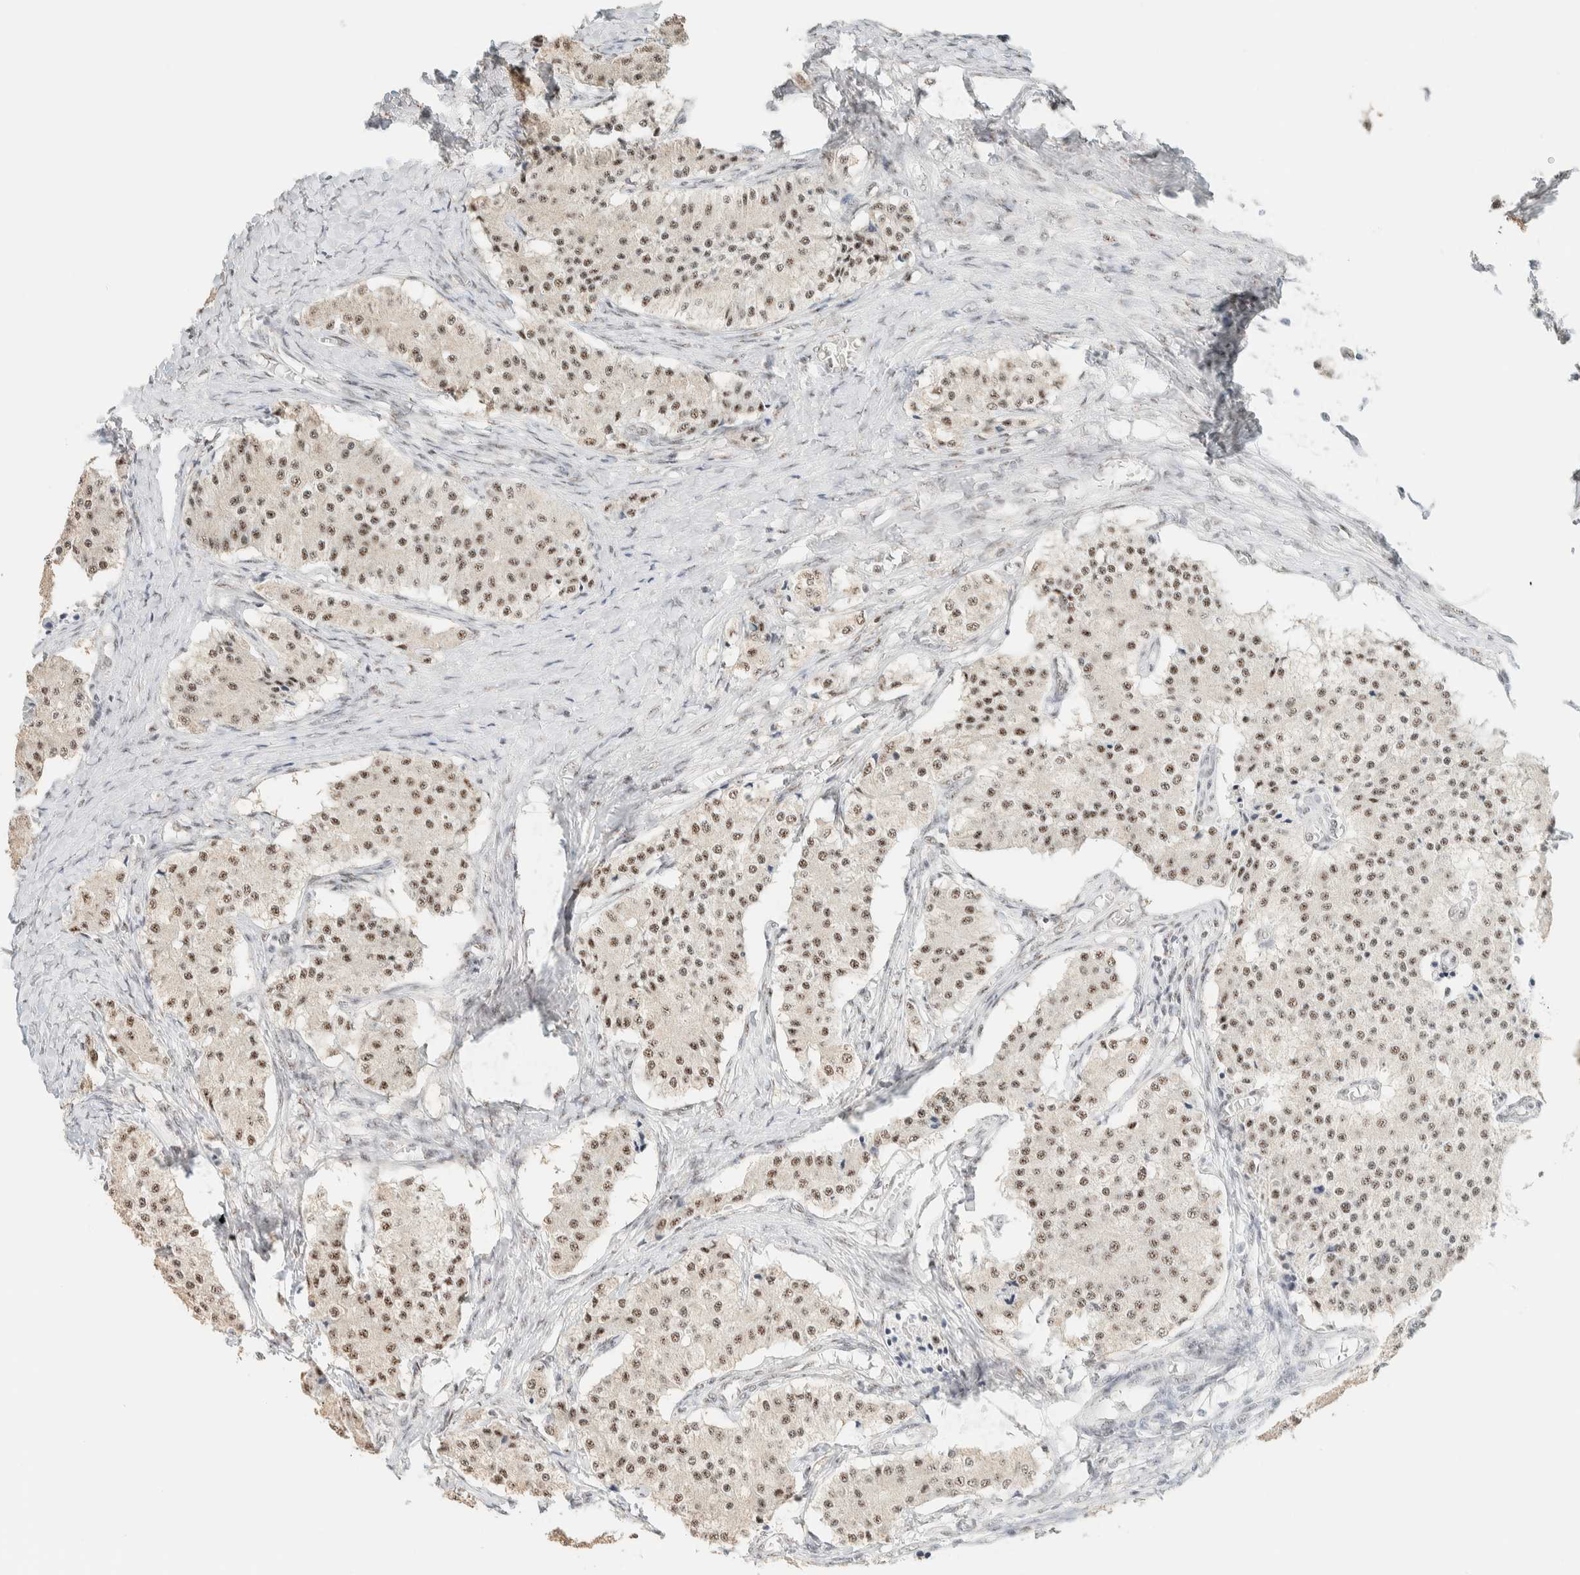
{"staining": {"intensity": "weak", "quantity": ">75%", "location": "nuclear"}, "tissue": "carcinoid", "cell_type": "Tumor cells", "image_type": "cancer", "snomed": [{"axis": "morphology", "description": "Carcinoid, malignant, NOS"}, {"axis": "topography", "description": "Colon"}], "caption": "IHC (DAB (3,3'-diaminobenzidine)) staining of carcinoid reveals weak nuclear protein positivity in about >75% of tumor cells.", "gene": "SON", "patient": {"sex": "female", "age": 52}}